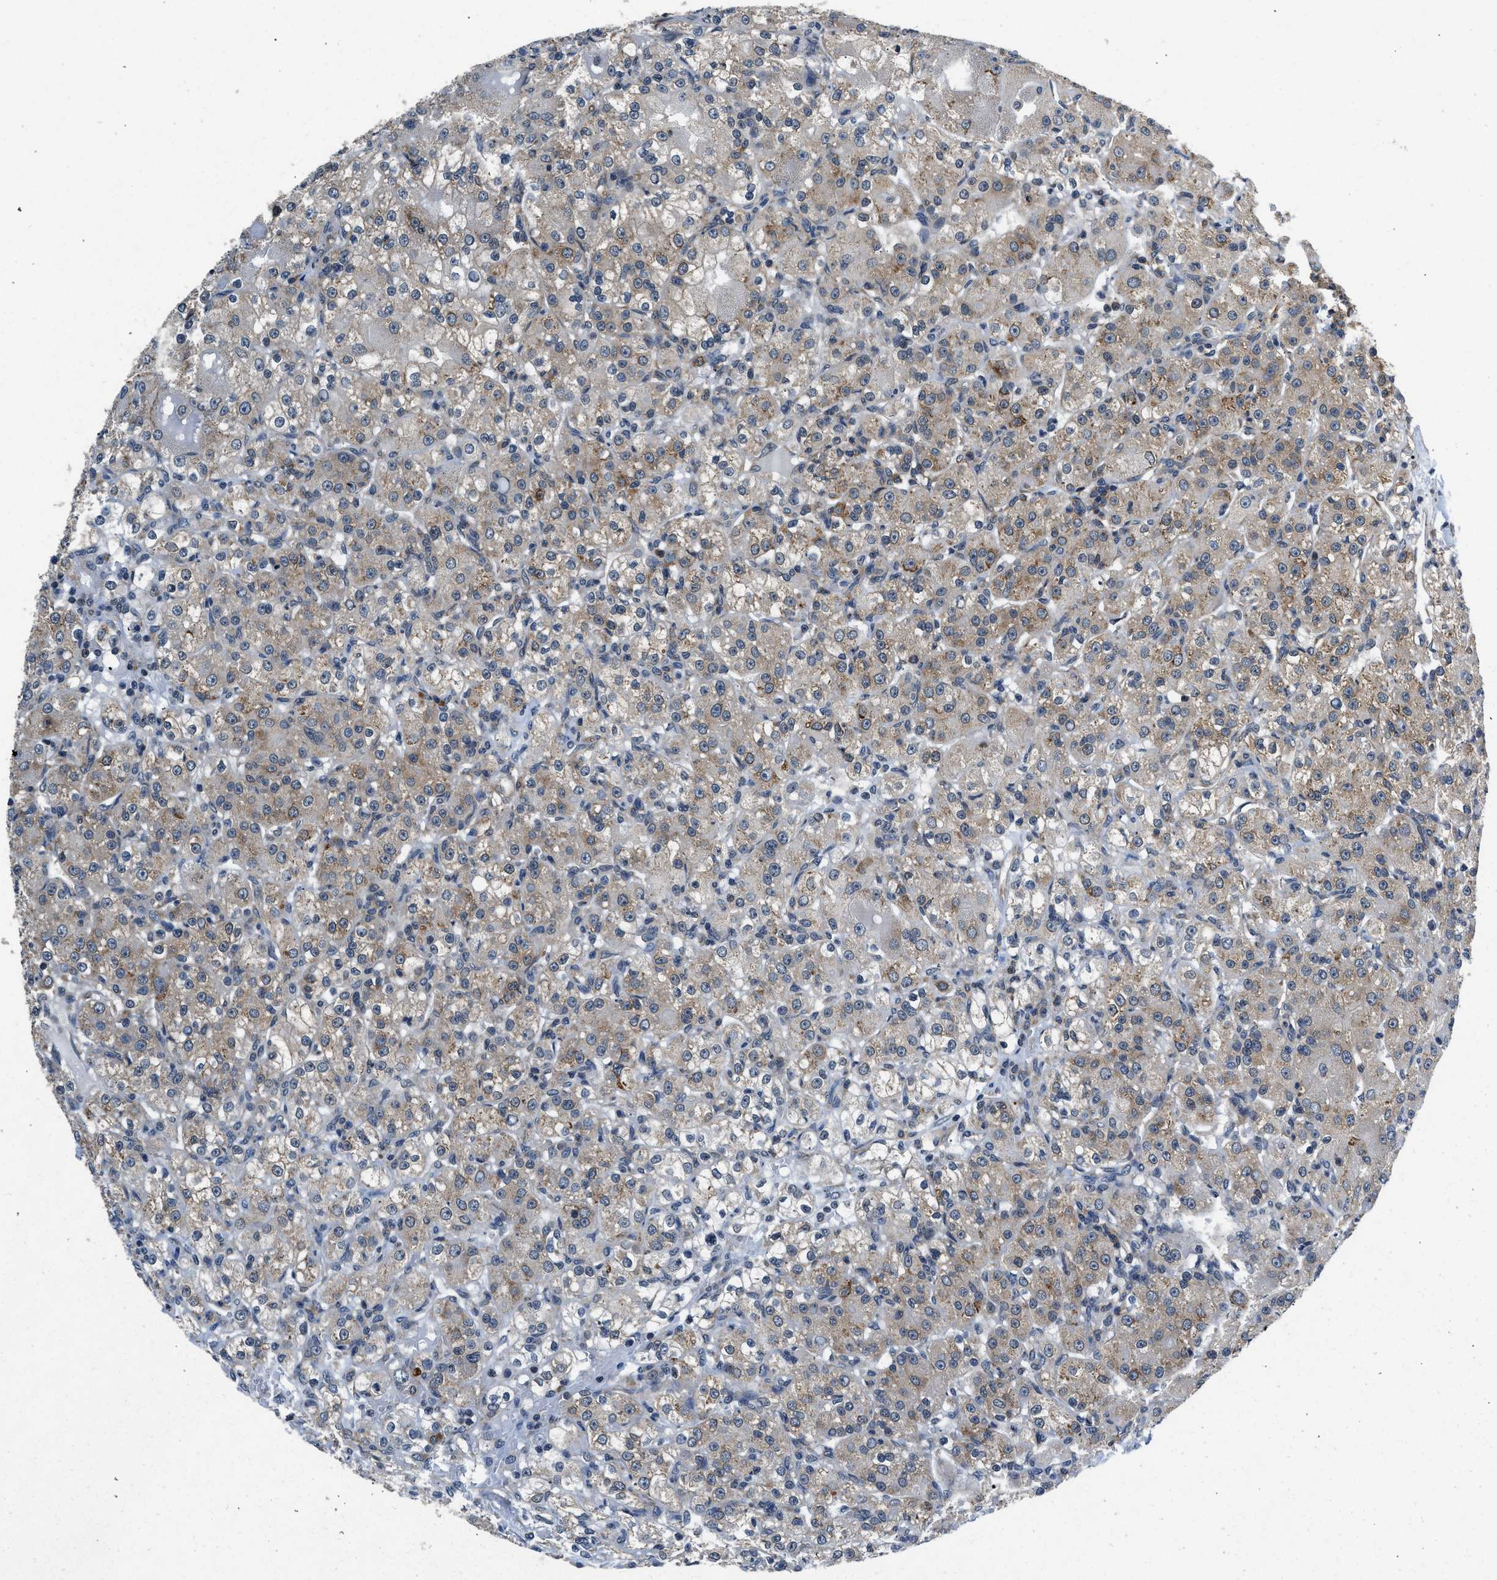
{"staining": {"intensity": "moderate", "quantity": "25%-75%", "location": "cytoplasmic/membranous"}, "tissue": "renal cancer", "cell_type": "Tumor cells", "image_type": "cancer", "snomed": [{"axis": "morphology", "description": "Normal tissue, NOS"}, {"axis": "morphology", "description": "Adenocarcinoma, NOS"}, {"axis": "topography", "description": "Kidney"}], "caption": "A photomicrograph of renal cancer stained for a protein reveals moderate cytoplasmic/membranous brown staining in tumor cells.", "gene": "PA2G4", "patient": {"sex": "male", "age": 61}}